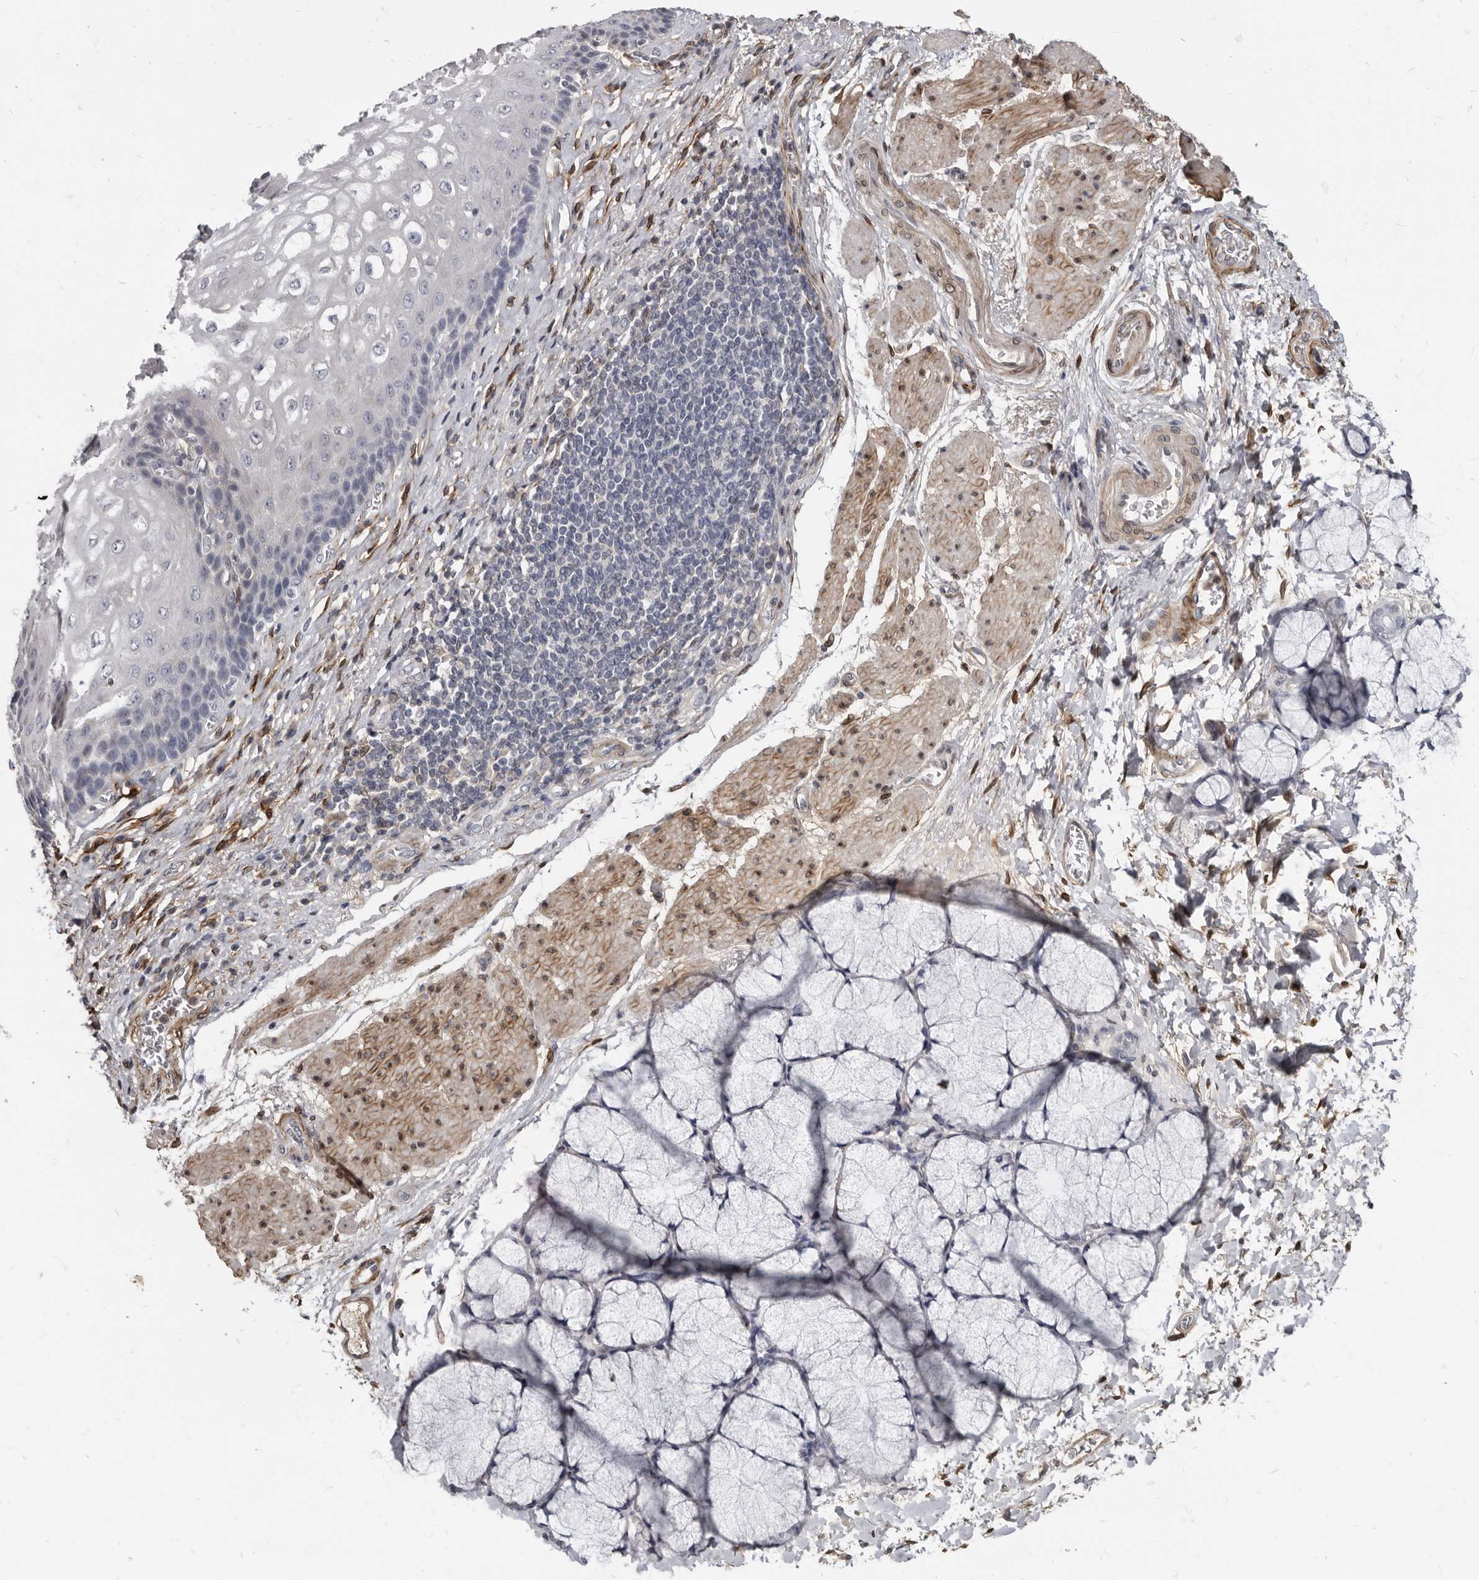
{"staining": {"intensity": "negative", "quantity": "none", "location": "none"}, "tissue": "esophagus", "cell_type": "Squamous epithelial cells", "image_type": "normal", "snomed": [{"axis": "morphology", "description": "Normal tissue, NOS"}, {"axis": "topography", "description": "Esophagus"}], "caption": "The histopathology image demonstrates no staining of squamous epithelial cells in unremarkable esophagus.", "gene": "MRGPRF", "patient": {"sex": "male", "age": 54}}